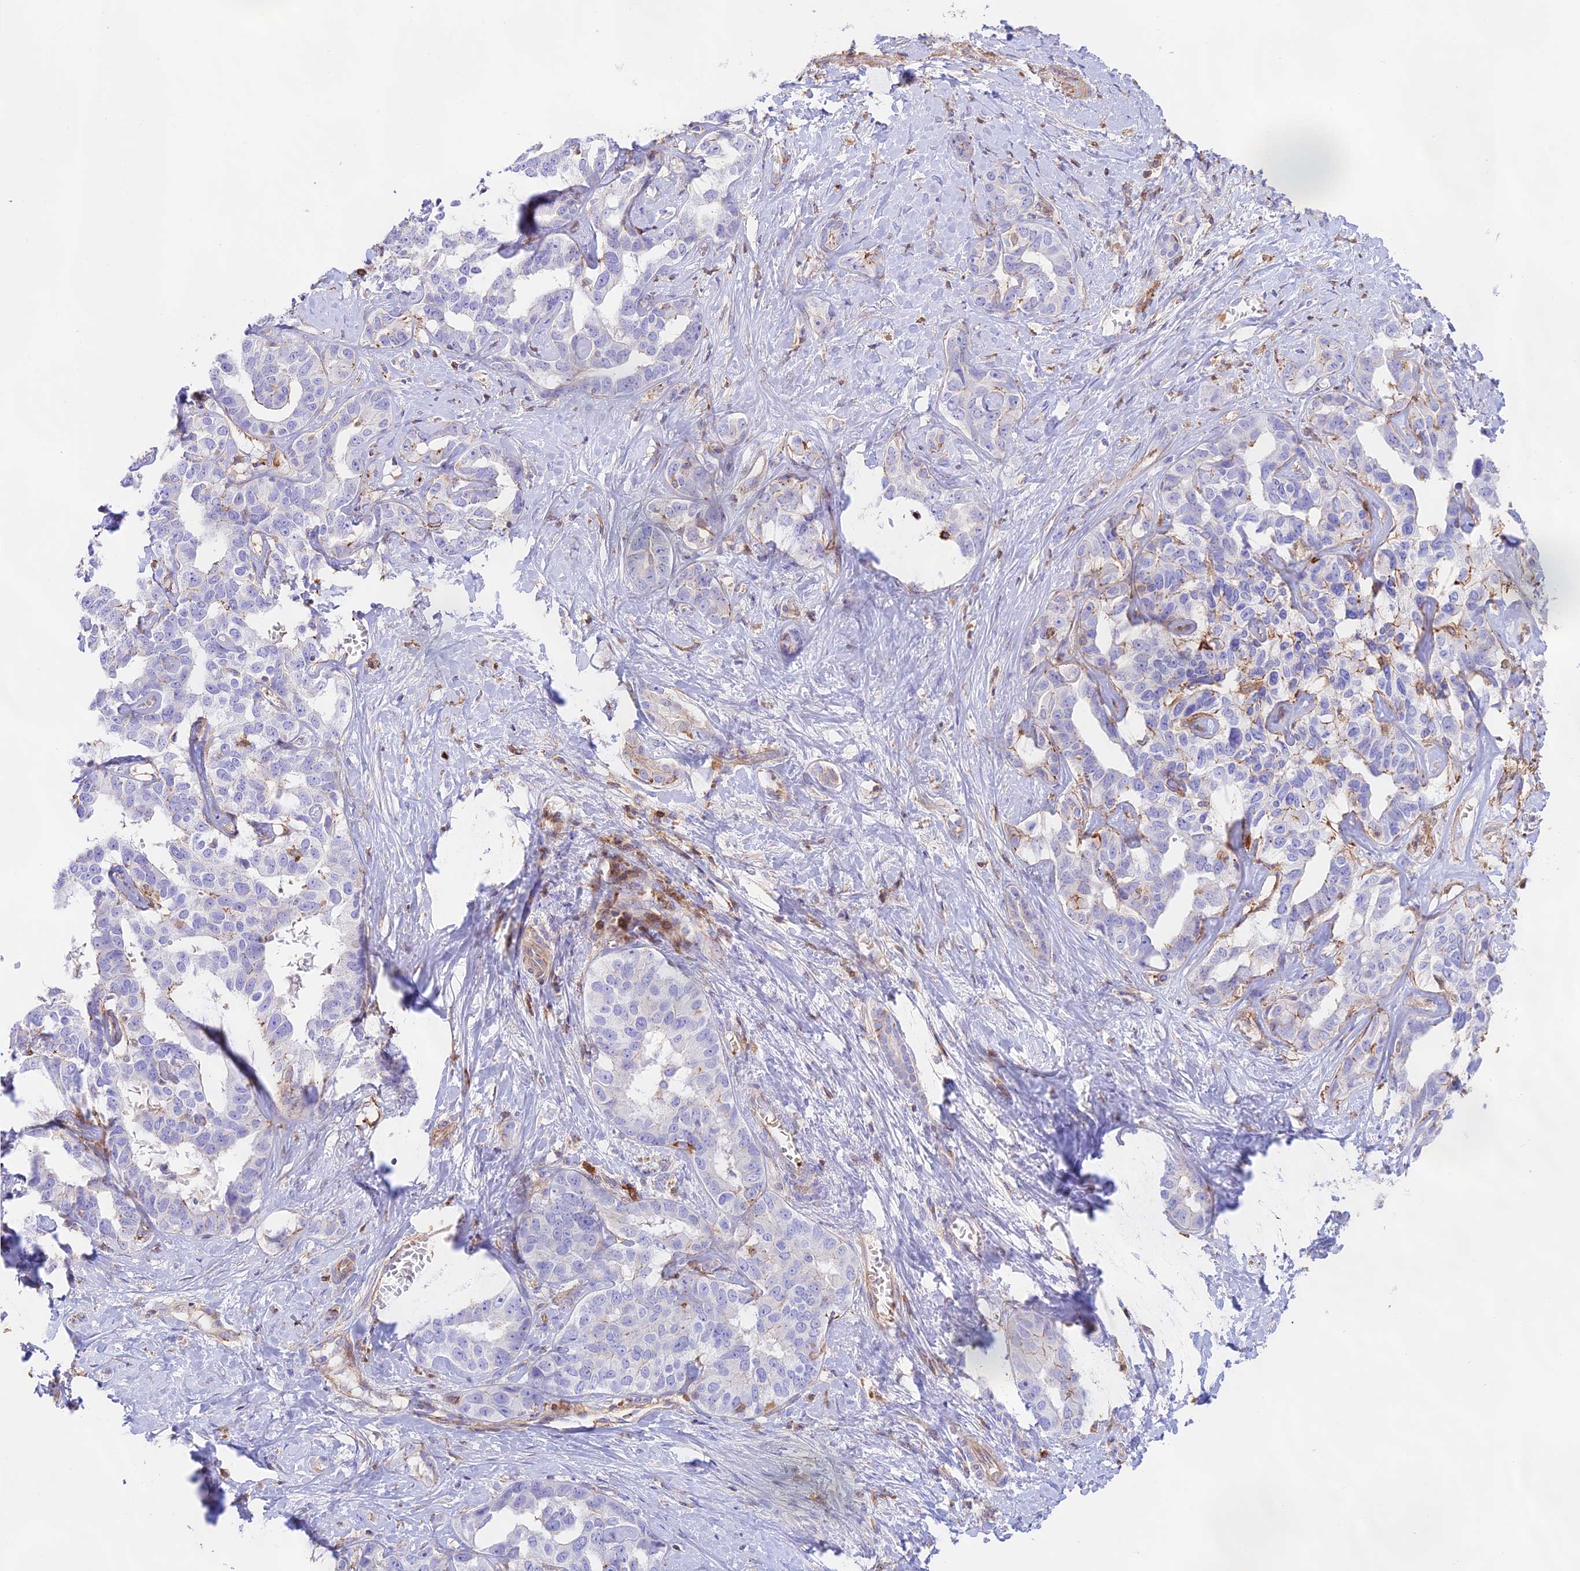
{"staining": {"intensity": "negative", "quantity": "none", "location": "none"}, "tissue": "liver cancer", "cell_type": "Tumor cells", "image_type": "cancer", "snomed": [{"axis": "morphology", "description": "Cholangiocarcinoma"}, {"axis": "topography", "description": "Liver"}], "caption": "Tumor cells show no significant protein positivity in cholangiocarcinoma (liver). (IHC, brightfield microscopy, high magnification).", "gene": "DENND1C", "patient": {"sex": "male", "age": 59}}